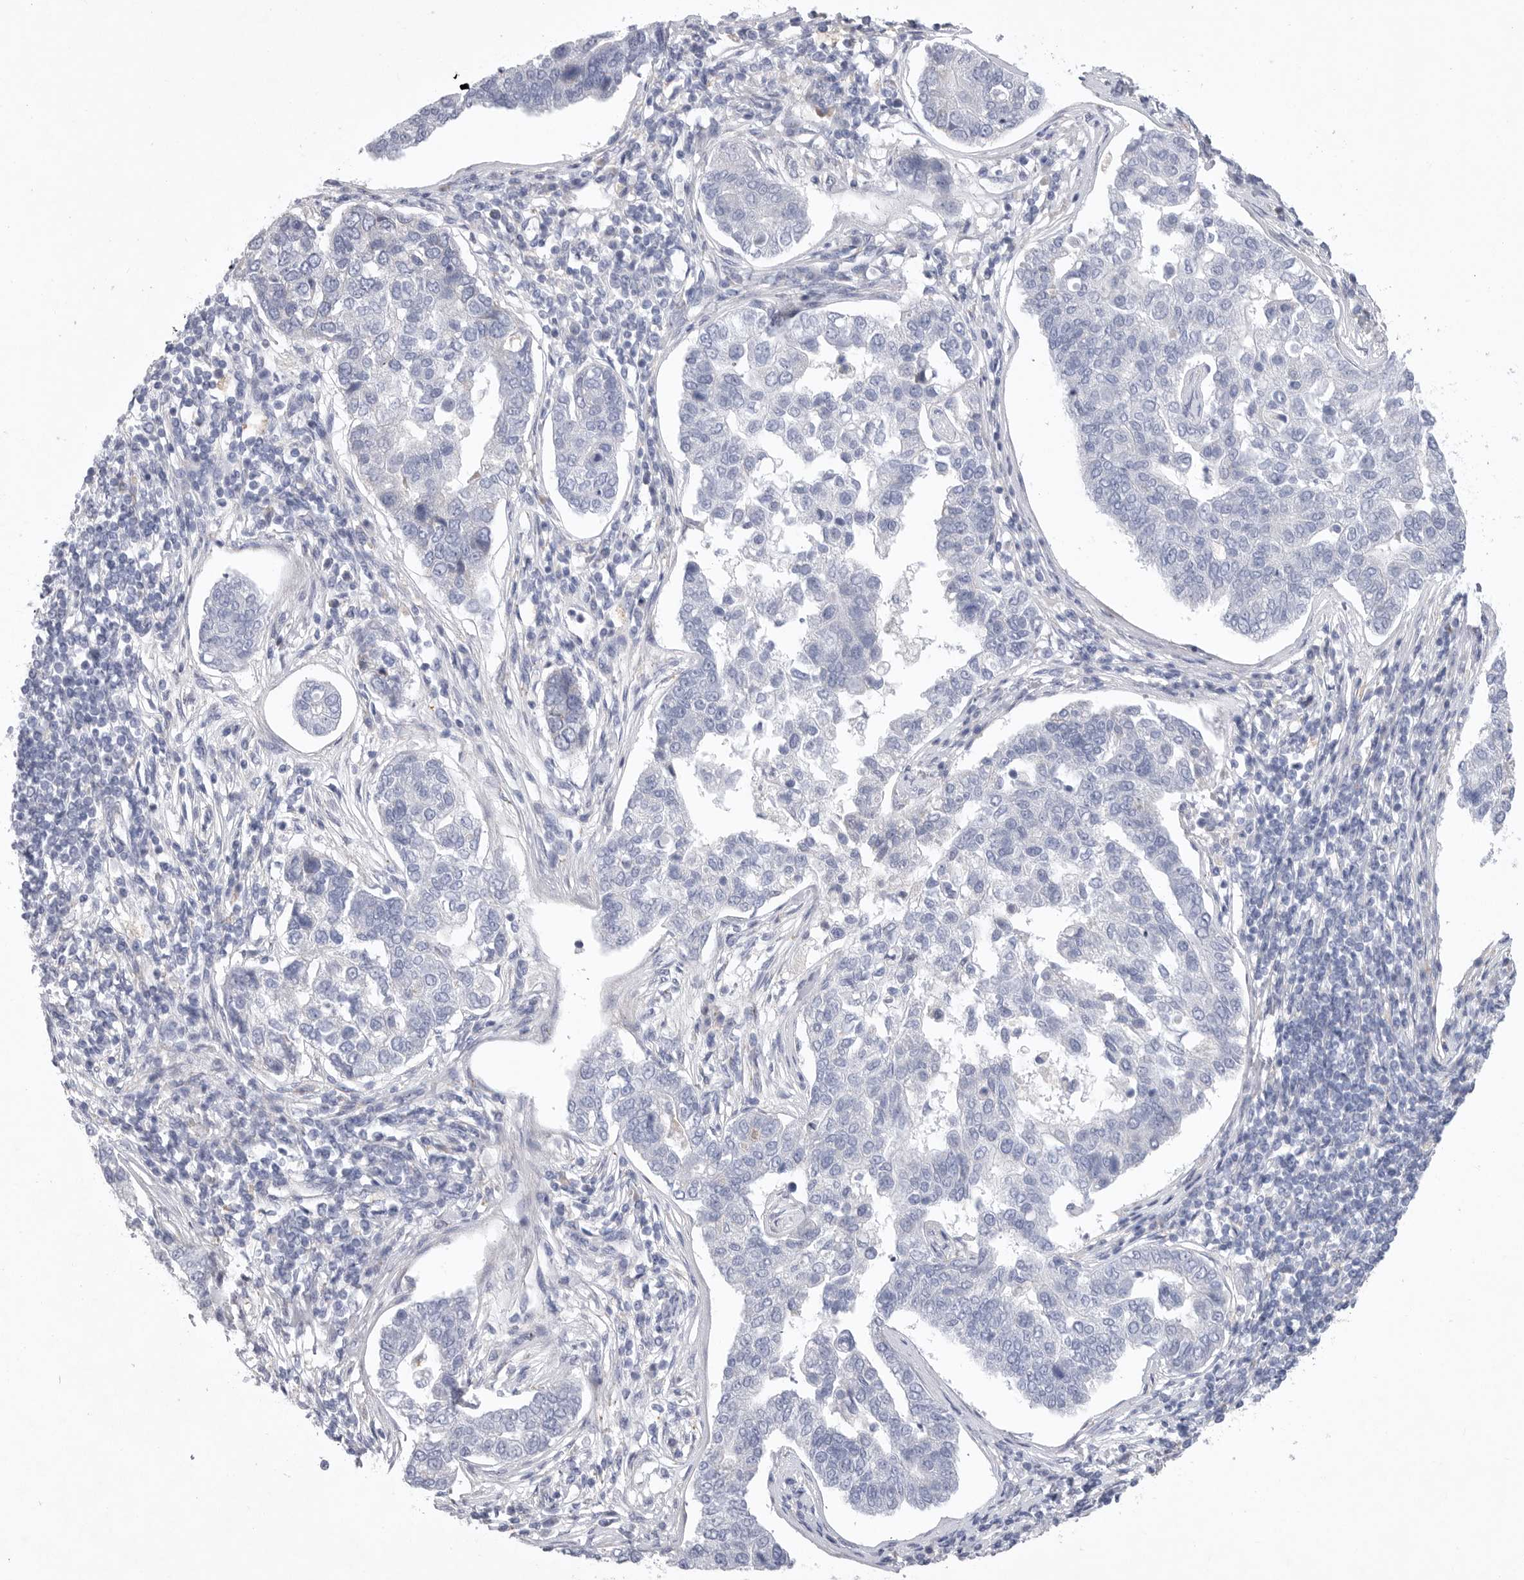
{"staining": {"intensity": "negative", "quantity": "none", "location": "none"}, "tissue": "pancreatic cancer", "cell_type": "Tumor cells", "image_type": "cancer", "snomed": [{"axis": "morphology", "description": "Adenocarcinoma, NOS"}, {"axis": "topography", "description": "Pancreas"}], "caption": "An image of pancreatic cancer stained for a protein displays no brown staining in tumor cells. The staining is performed using DAB (3,3'-diaminobenzidine) brown chromogen with nuclei counter-stained in using hematoxylin.", "gene": "CAMK2B", "patient": {"sex": "female", "age": 61}}